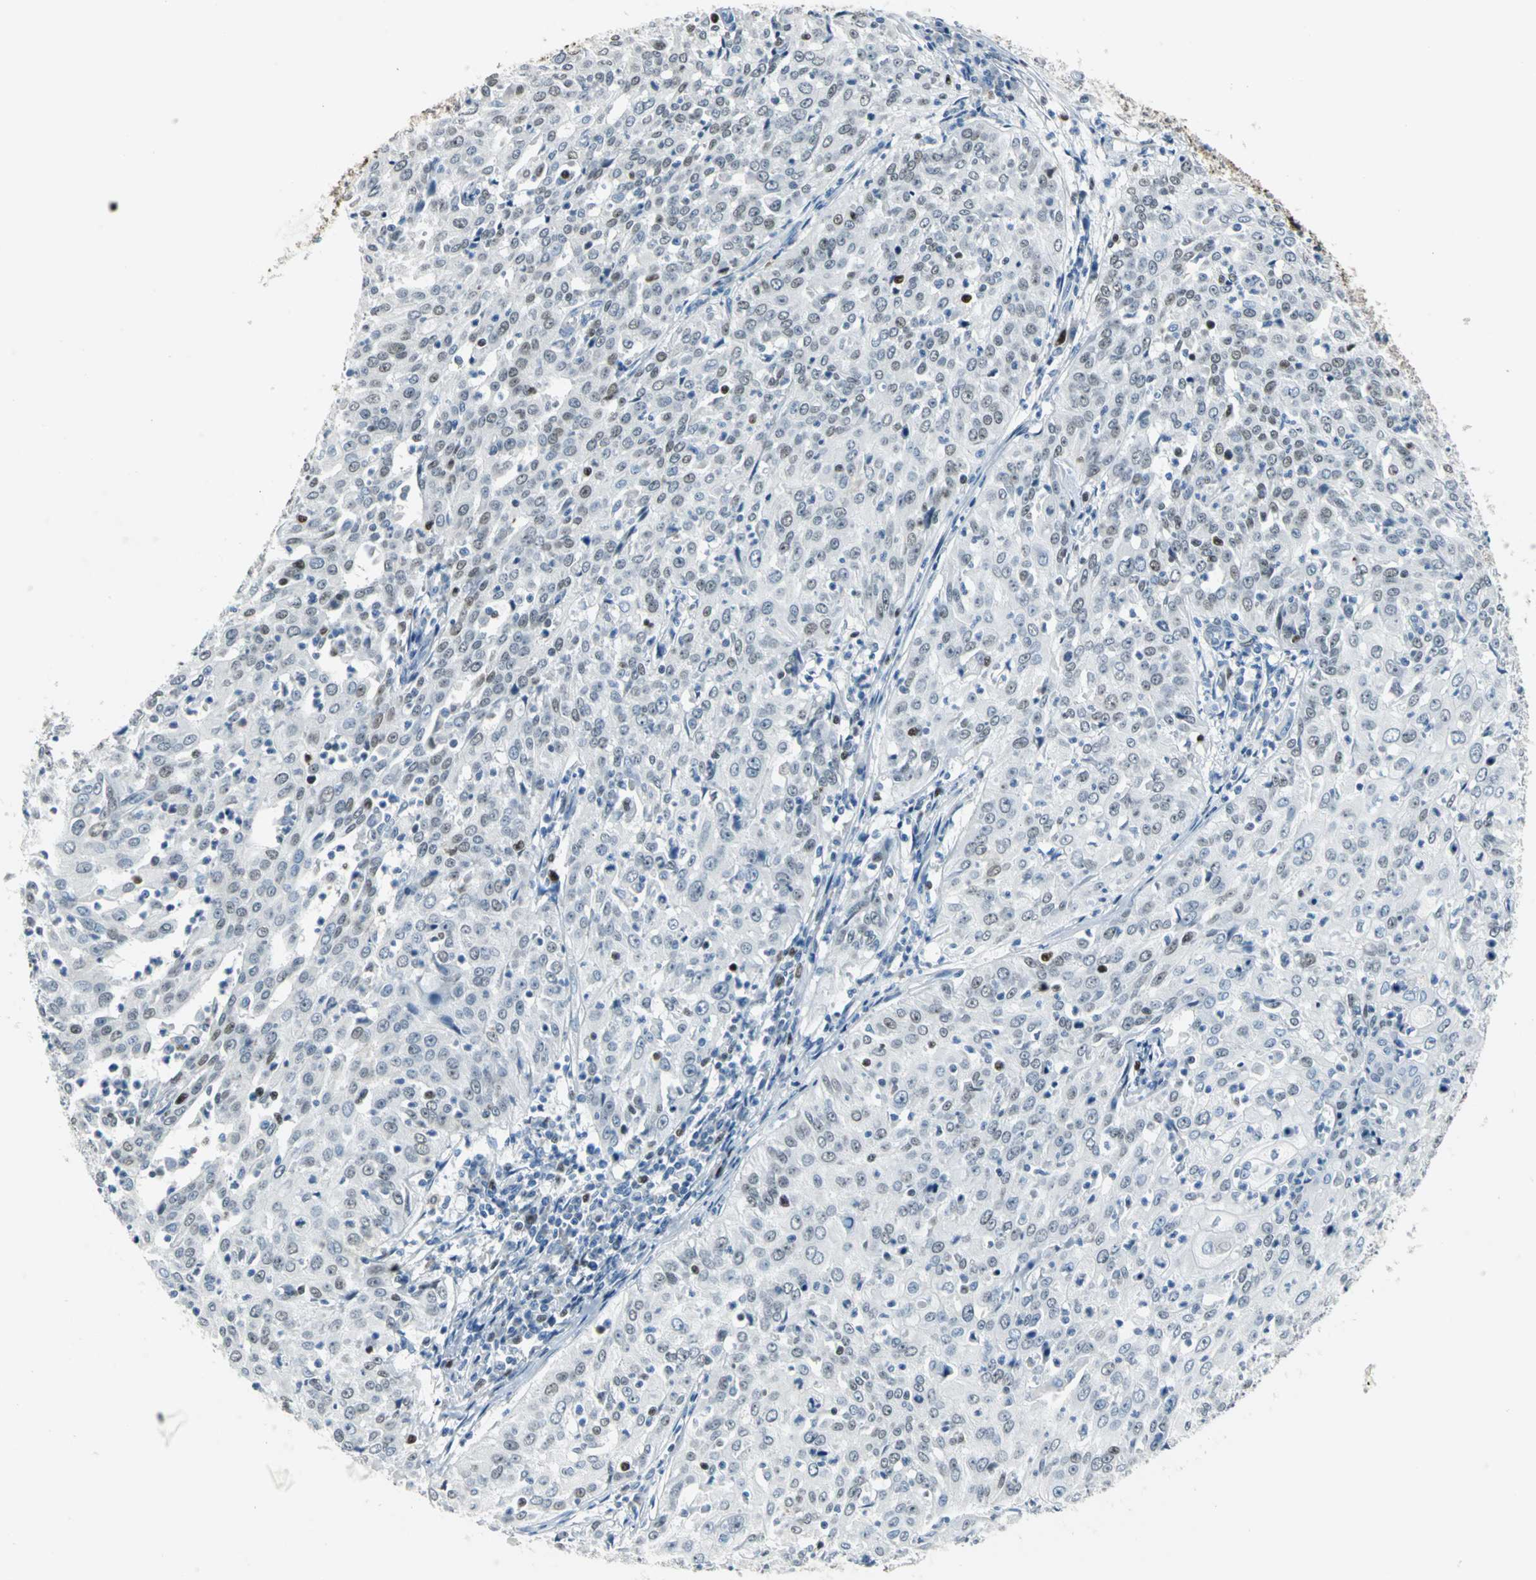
{"staining": {"intensity": "weak", "quantity": "25%-75%", "location": "nuclear"}, "tissue": "cervical cancer", "cell_type": "Tumor cells", "image_type": "cancer", "snomed": [{"axis": "morphology", "description": "Squamous cell carcinoma, NOS"}, {"axis": "topography", "description": "Cervix"}], "caption": "Squamous cell carcinoma (cervical) was stained to show a protein in brown. There is low levels of weak nuclear staining in about 25%-75% of tumor cells.", "gene": "MCM3", "patient": {"sex": "female", "age": 39}}